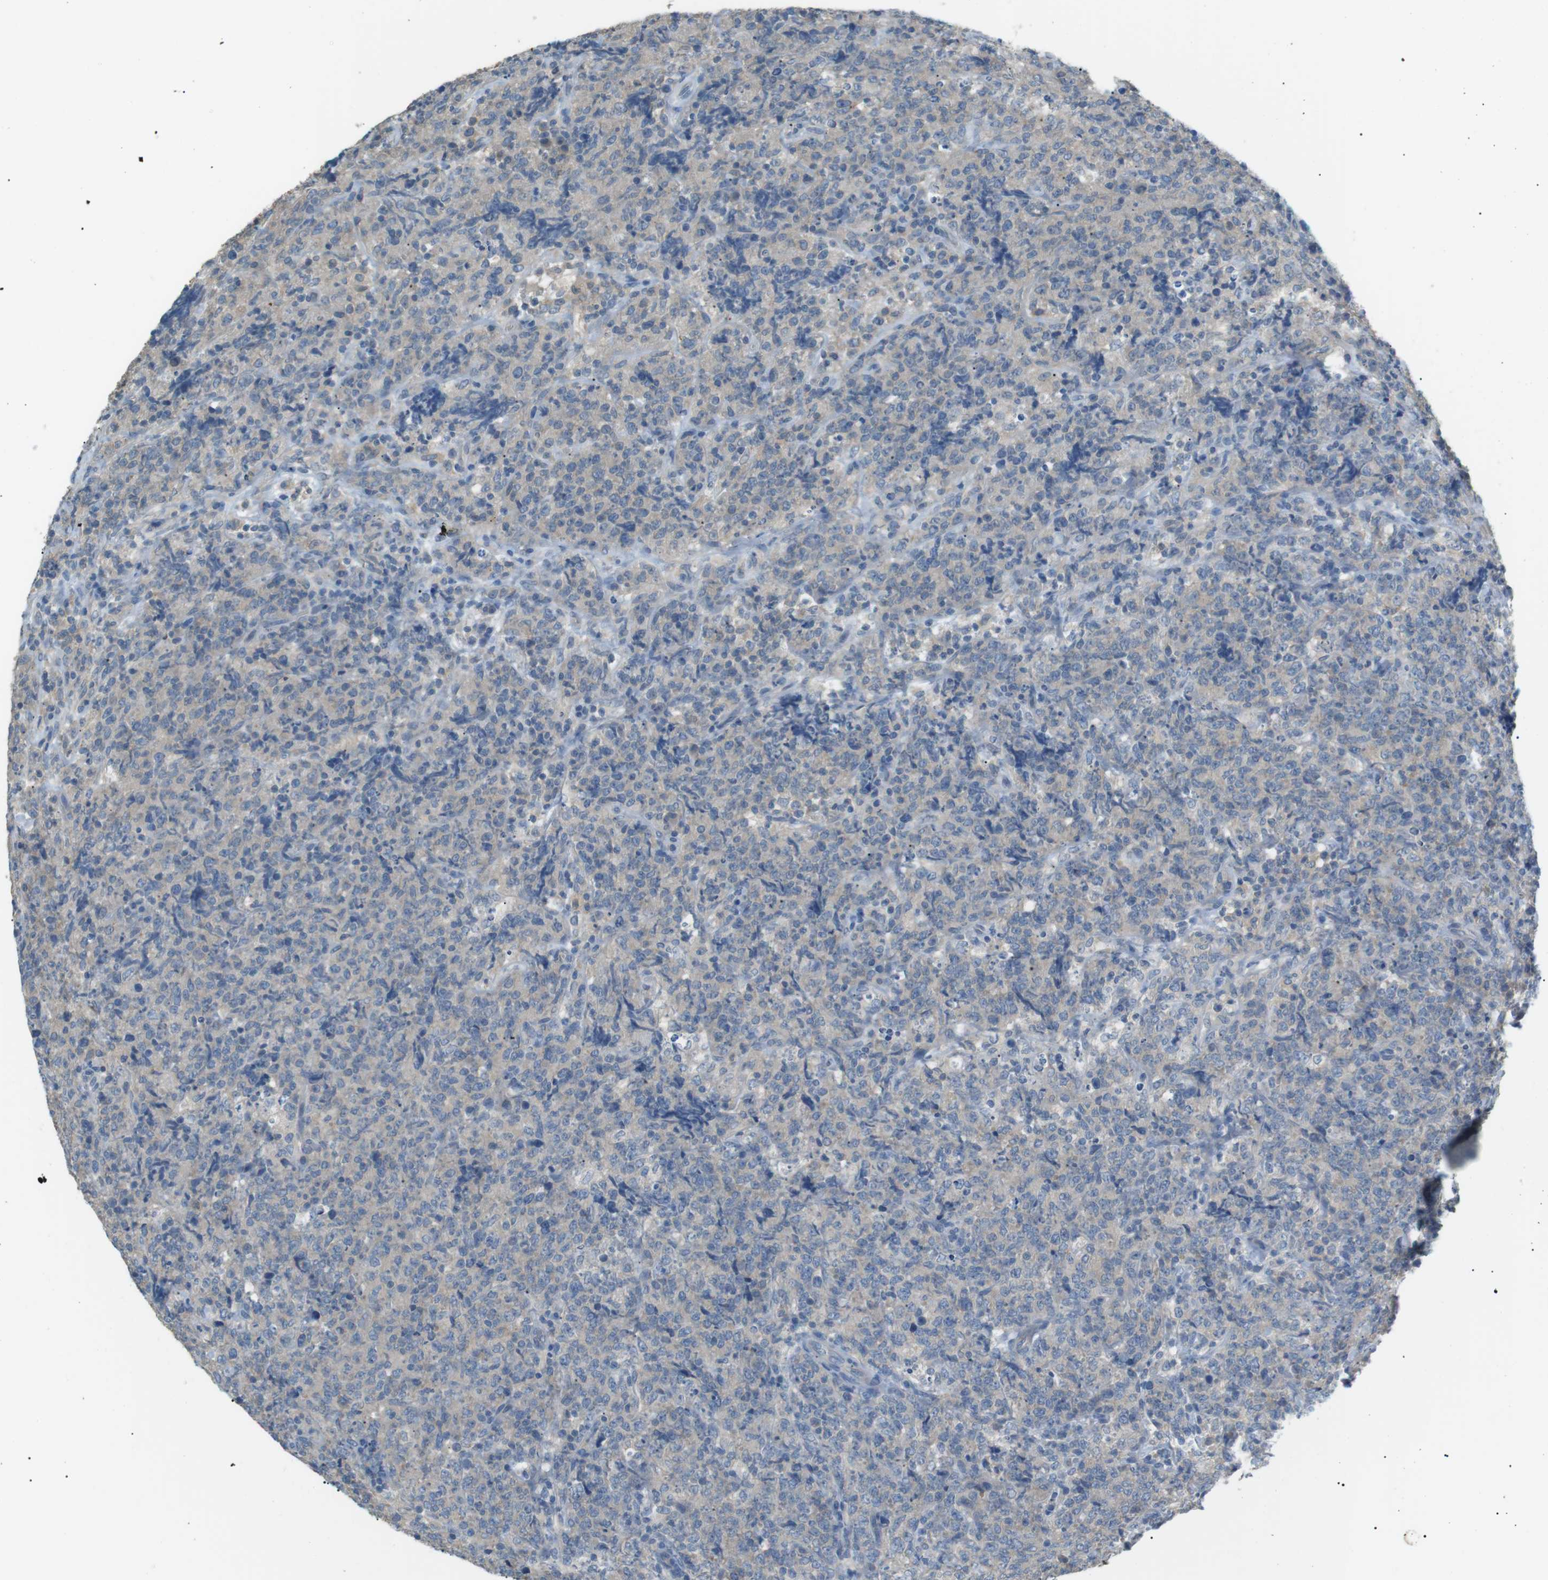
{"staining": {"intensity": "negative", "quantity": "none", "location": "none"}, "tissue": "lymphoma", "cell_type": "Tumor cells", "image_type": "cancer", "snomed": [{"axis": "morphology", "description": "Malignant lymphoma, non-Hodgkin's type, High grade"}, {"axis": "topography", "description": "Tonsil"}], "caption": "The micrograph displays no staining of tumor cells in lymphoma.", "gene": "CDH26", "patient": {"sex": "female", "age": 36}}